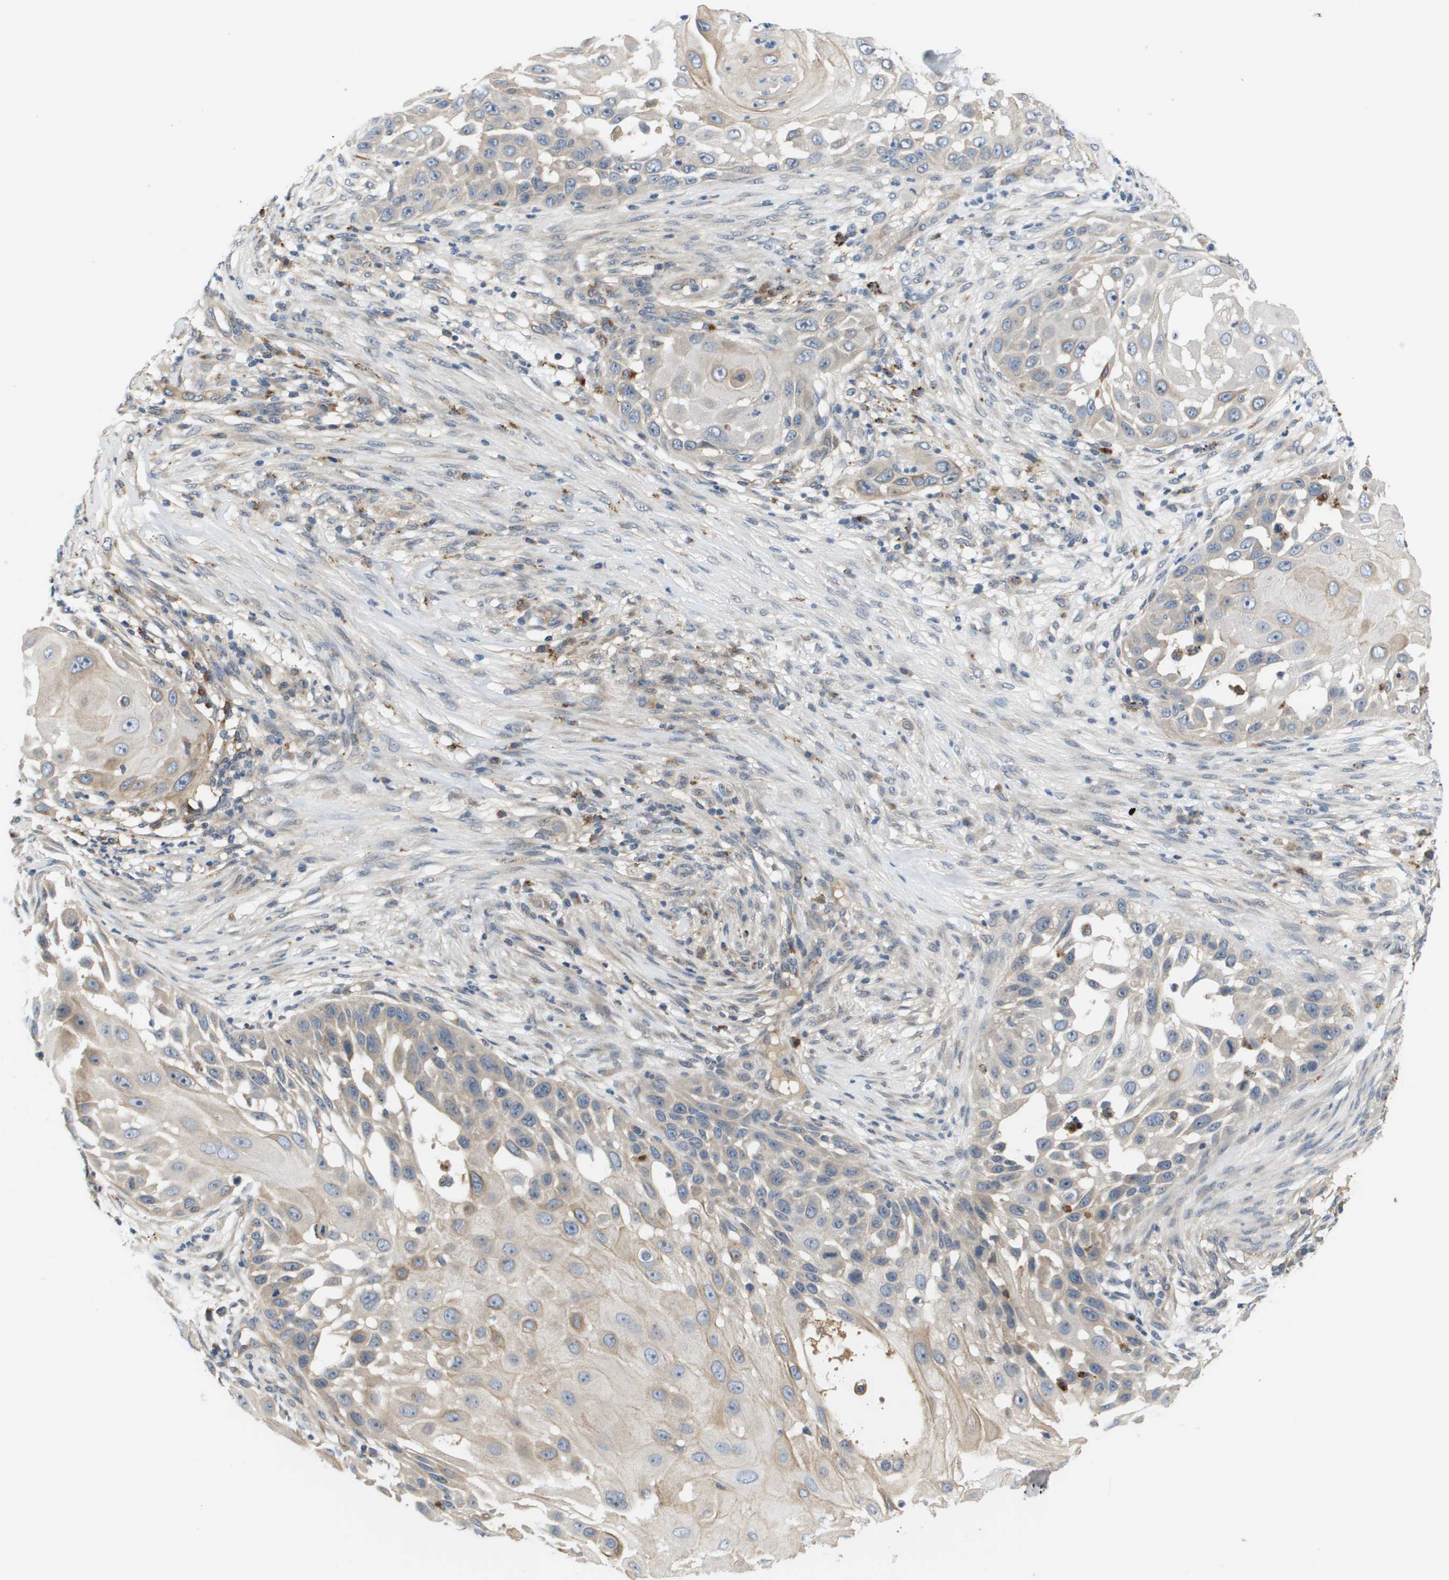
{"staining": {"intensity": "weak", "quantity": "<25%", "location": "cytoplasmic/membranous"}, "tissue": "skin cancer", "cell_type": "Tumor cells", "image_type": "cancer", "snomed": [{"axis": "morphology", "description": "Squamous cell carcinoma, NOS"}, {"axis": "topography", "description": "Skin"}], "caption": "An IHC photomicrograph of squamous cell carcinoma (skin) is shown. There is no staining in tumor cells of squamous cell carcinoma (skin).", "gene": "SLC25A20", "patient": {"sex": "female", "age": 44}}